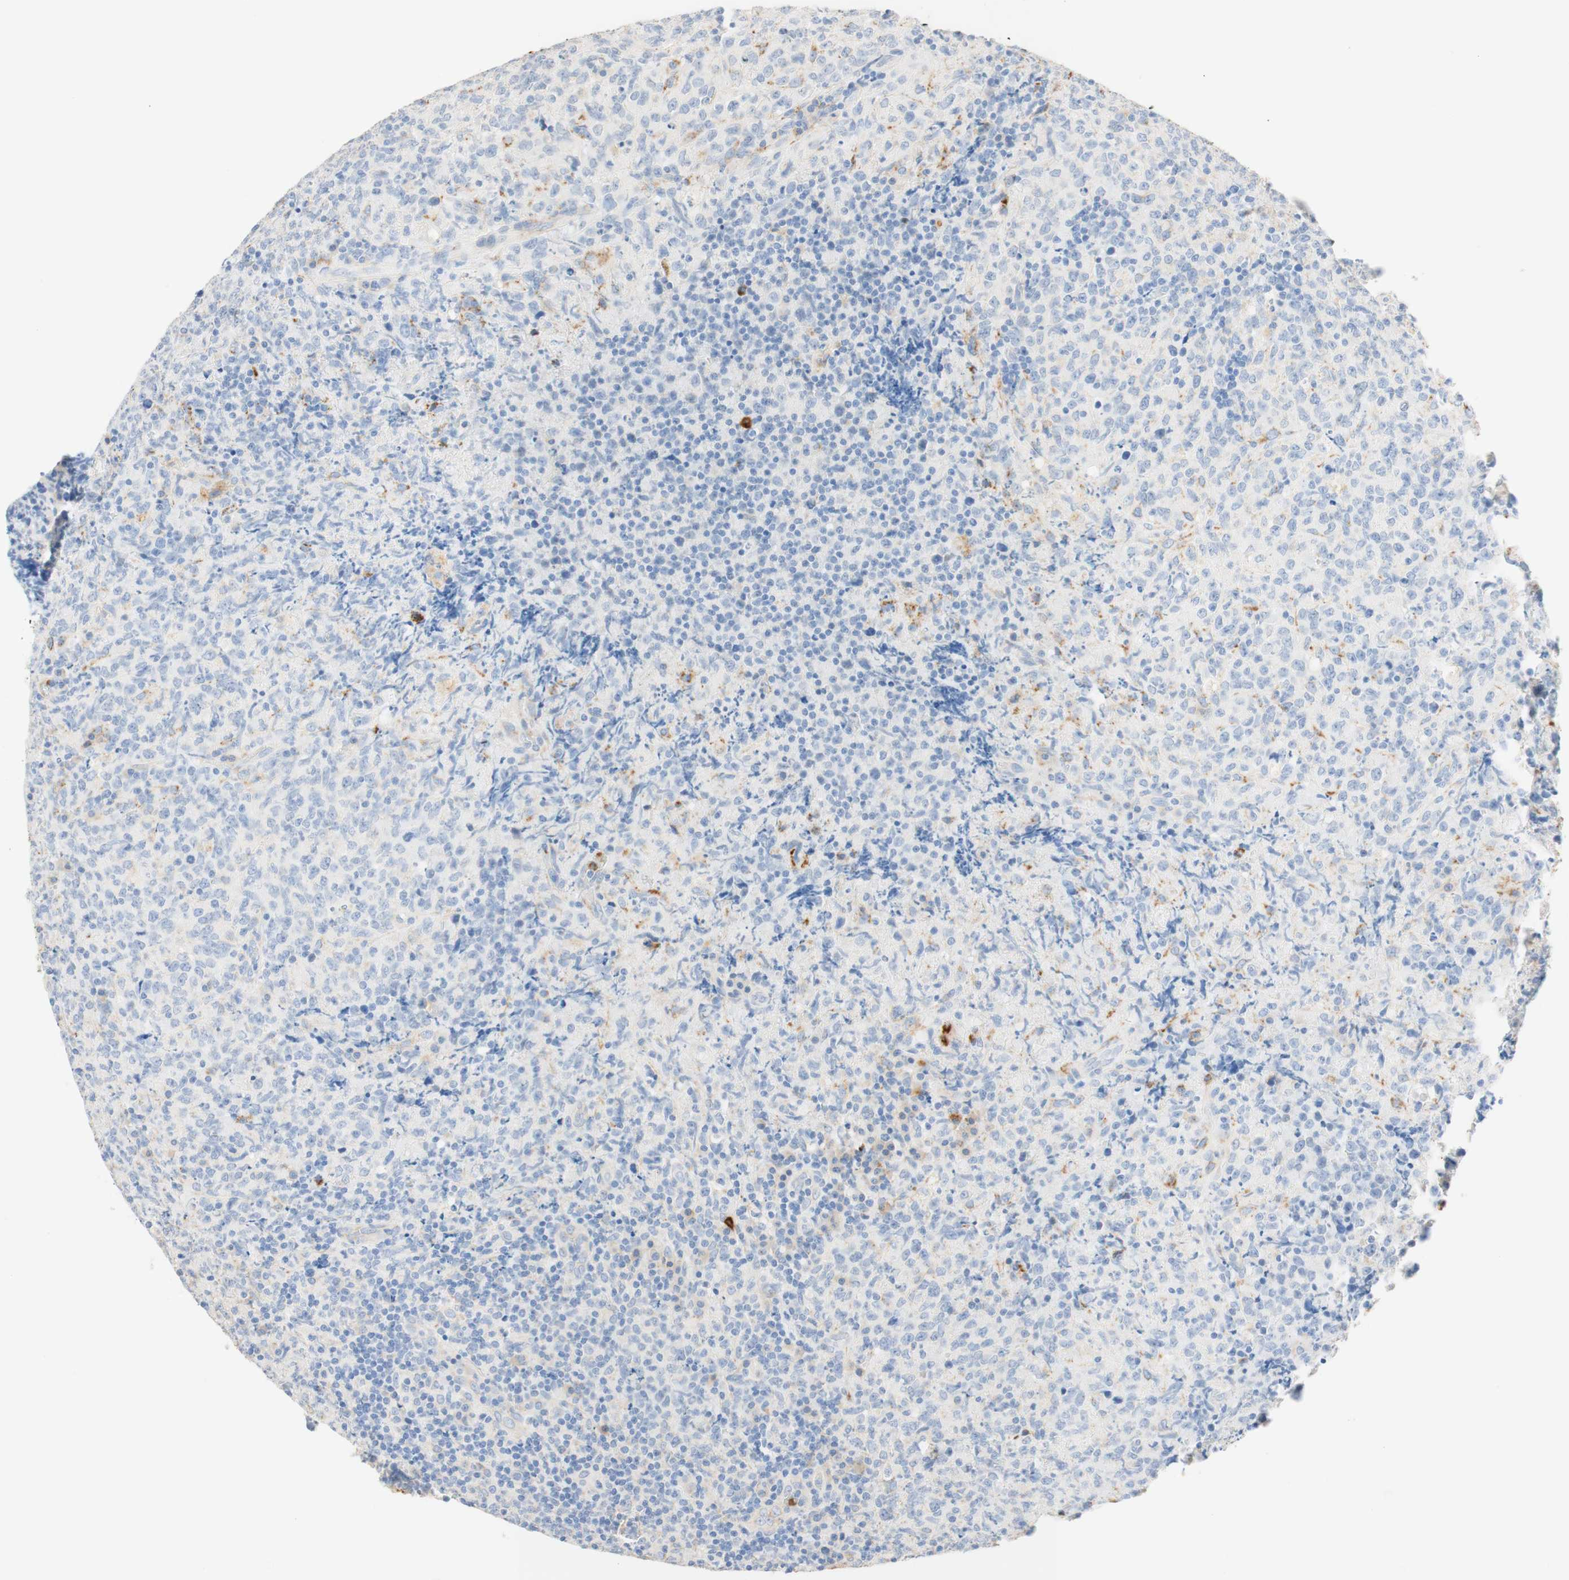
{"staining": {"intensity": "negative", "quantity": "none", "location": "none"}, "tissue": "lymphoma", "cell_type": "Tumor cells", "image_type": "cancer", "snomed": [{"axis": "morphology", "description": "Malignant lymphoma, non-Hodgkin's type, High grade"}, {"axis": "topography", "description": "Tonsil"}], "caption": "Tumor cells are negative for protein expression in human malignant lymphoma, non-Hodgkin's type (high-grade).", "gene": "CD63", "patient": {"sex": "female", "age": 36}}